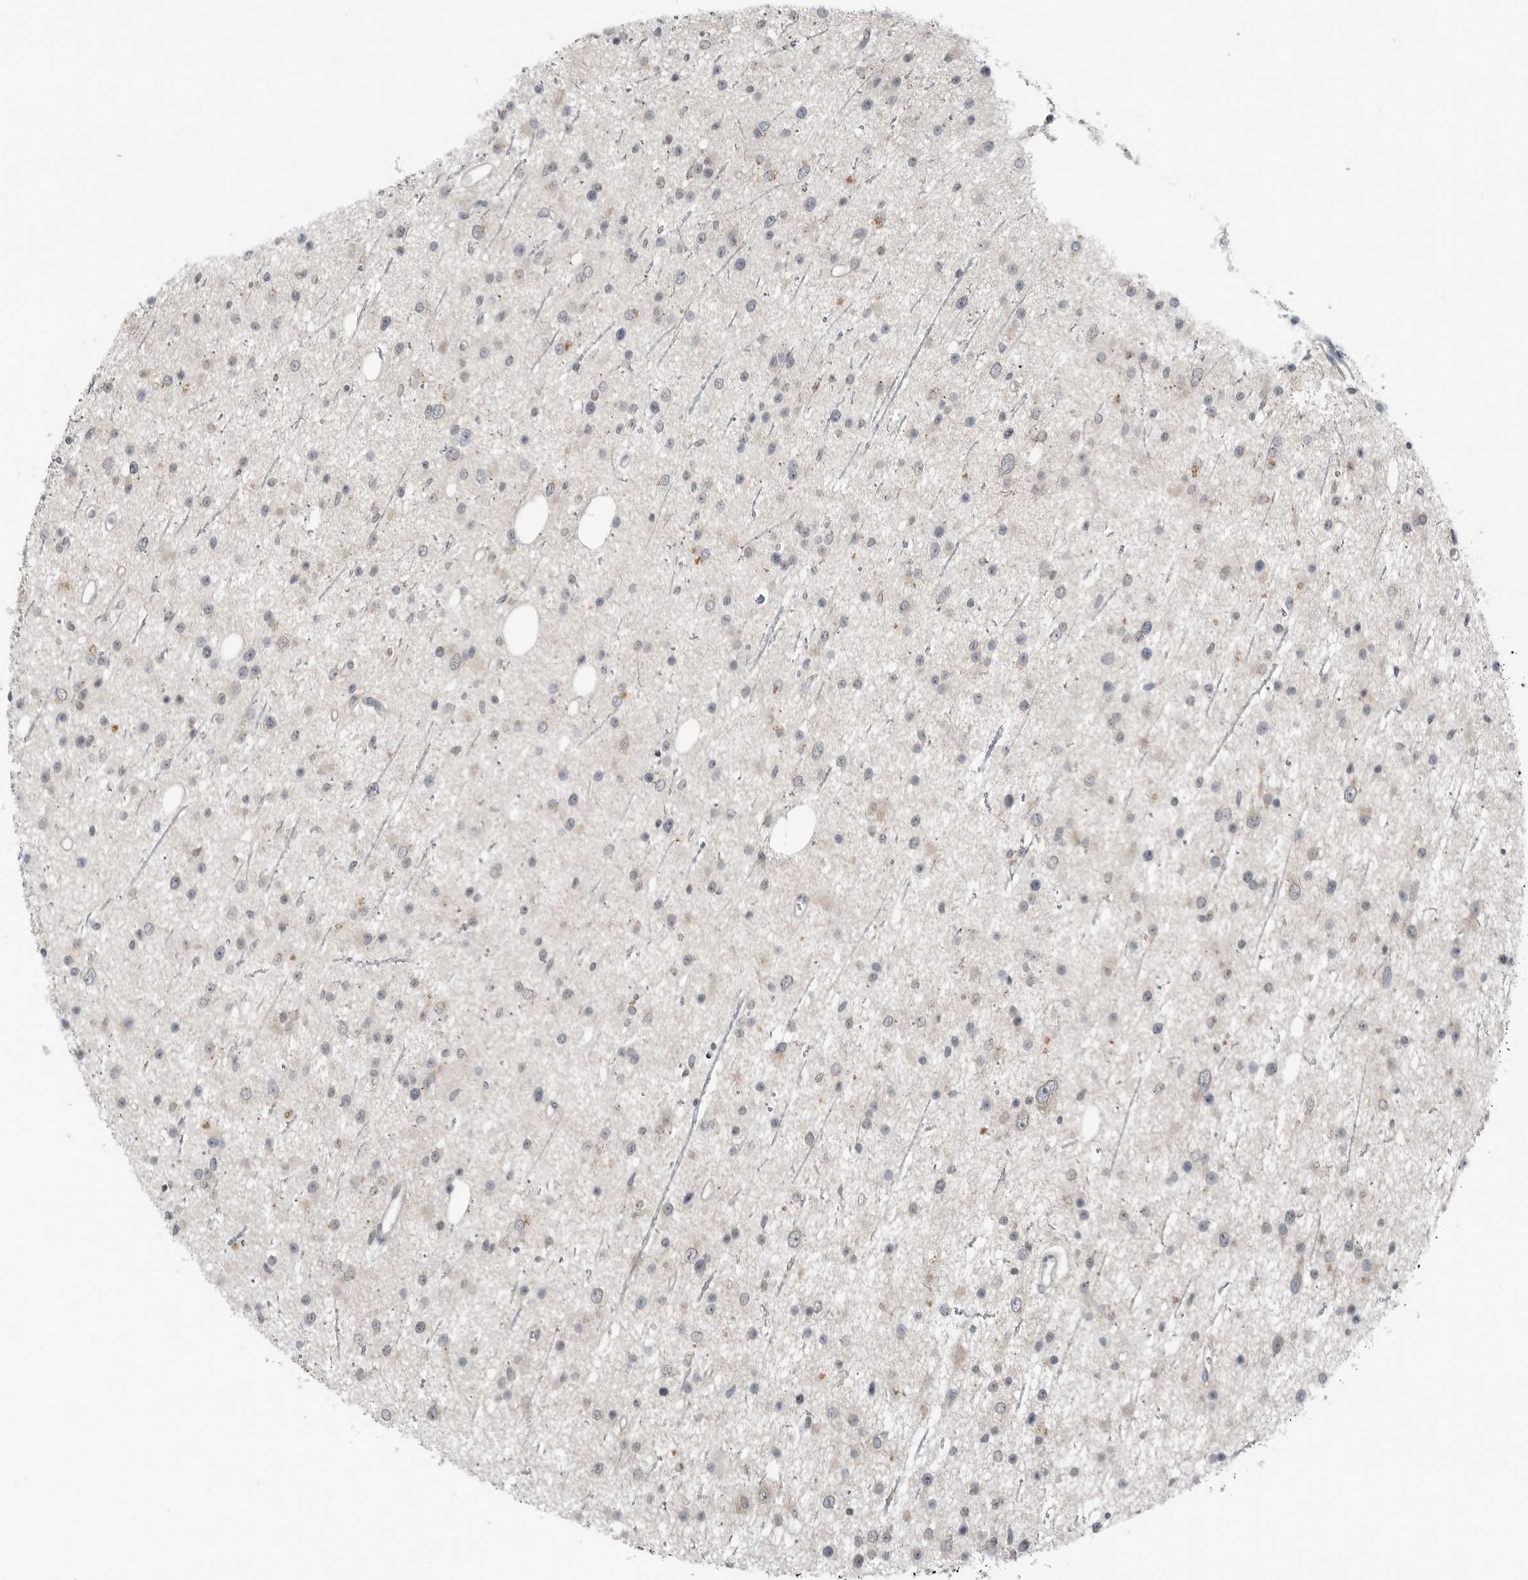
{"staining": {"intensity": "negative", "quantity": "none", "location": "none"}, "tissue": "glioma", "cell_type": "Tumor cells", "image_type": "cancer", "snomed": [{"axis": "morphology", "description": "Glioma, malignant, Low grade"}, {"axis": "topography", "description": "Cerebral cortex"}], "caption": "DAB (3,3'-diaminobenzidine) immunohistochemical staining of glioma exhibits no significant positivity in tumor cells. Brightfield microscopy of IHC stained with DAB (brown) and hematoxylin (blue), captured at high magnification.", "gene": "FCRLB", "patient": {"sex": "female", "age": 39}}